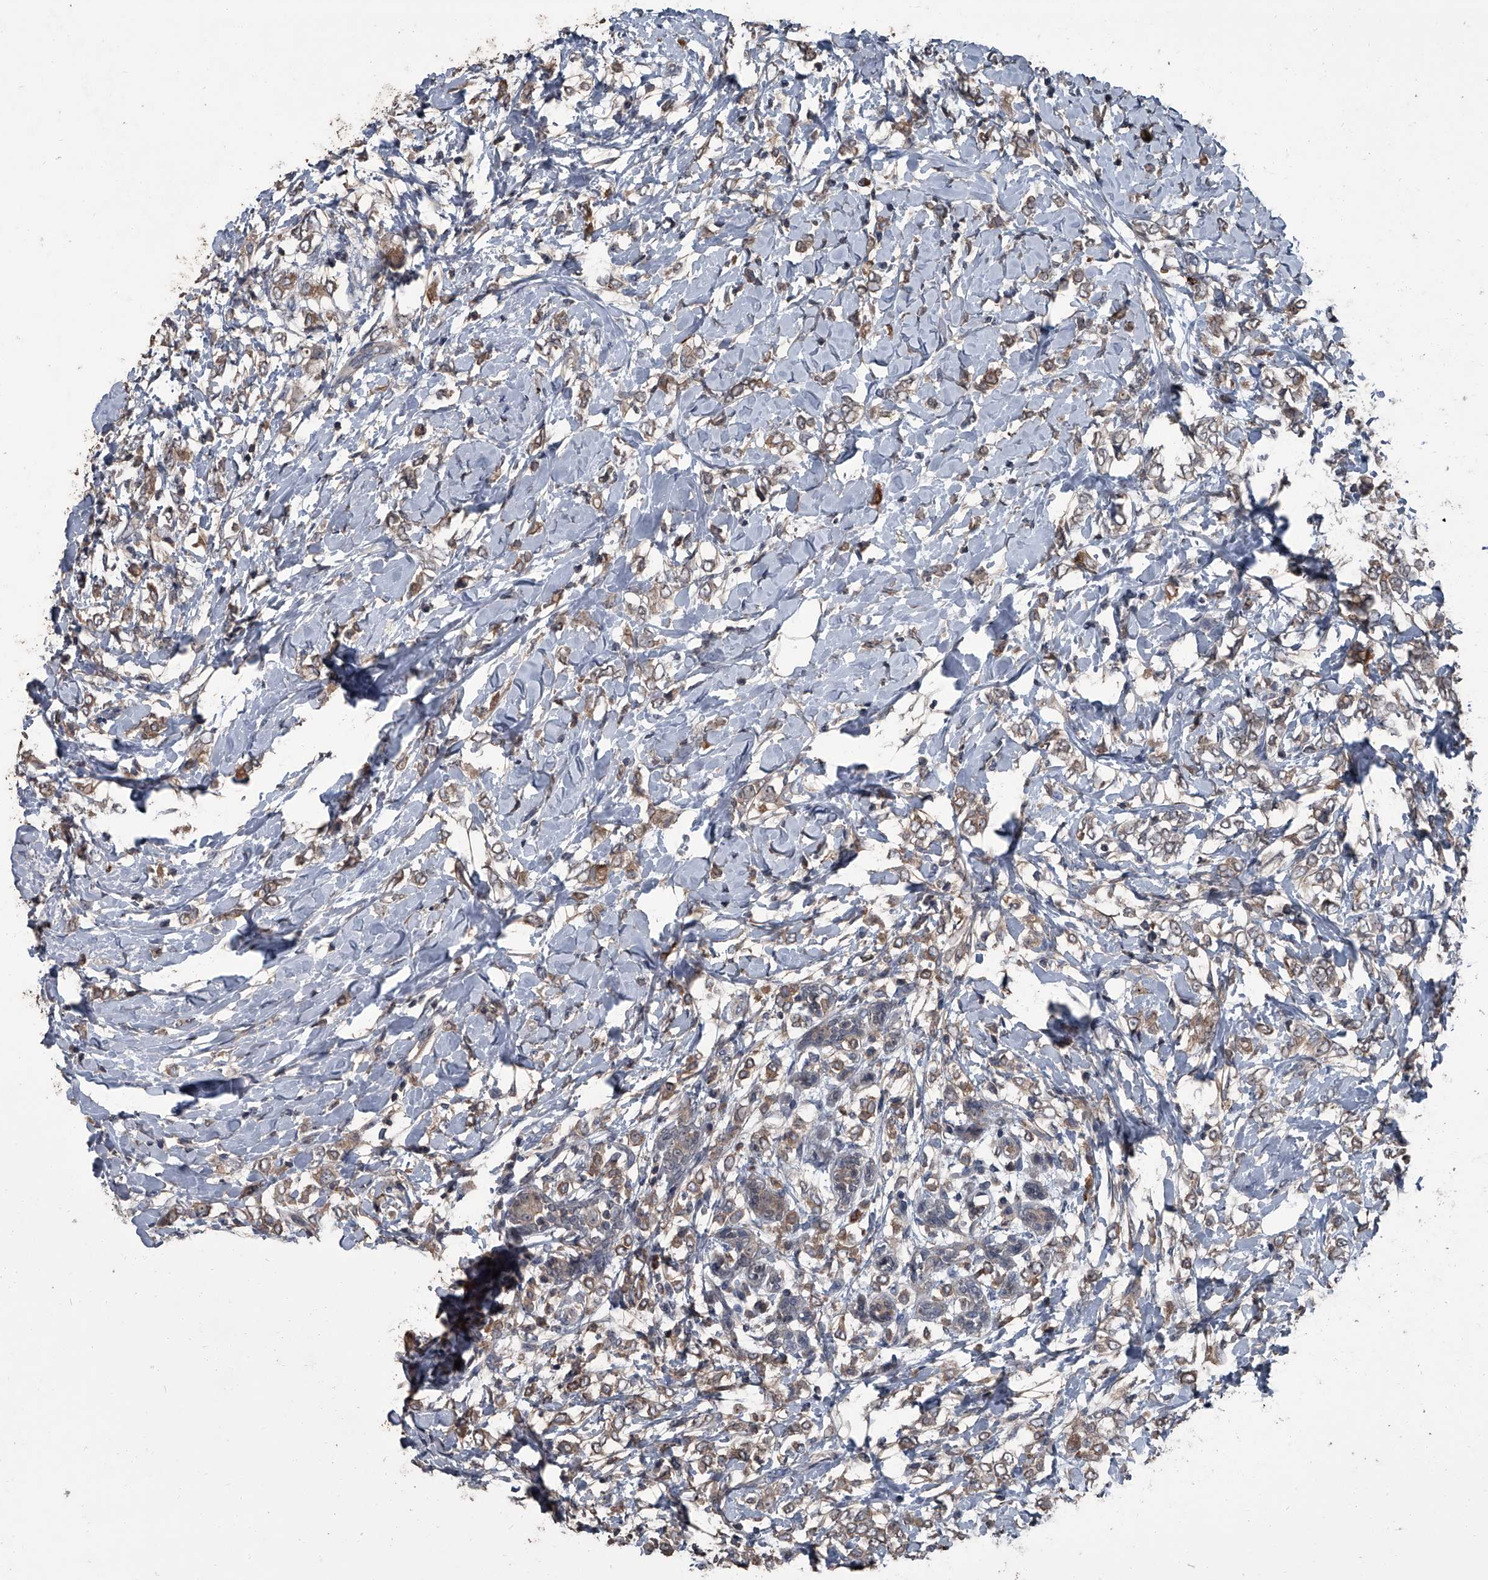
{"staining": {"intensity": "weak", "quantity": ">75%", "location": "cytoplasmic/membranous"}, "tissue": "breast cancer", "cell_type": "Tumor cells", "image_type": "cancer", "snomed": [{"axis": "morphology", "description": "Normal tissue, NOS"}, {"axis": "morphology", "description": "Lobular carcinoma"}, {"axis": "topography", "description": "Breast"}], "caption": "Immunohistochemical staining of human breast cancer (lobular carcinoma) reveals low levels of weak cytoplasmic/membranous expression in approximately >75% of tumor cells.", "gene": "OARD1", "patient": {"sex": "female", "age": 47}}